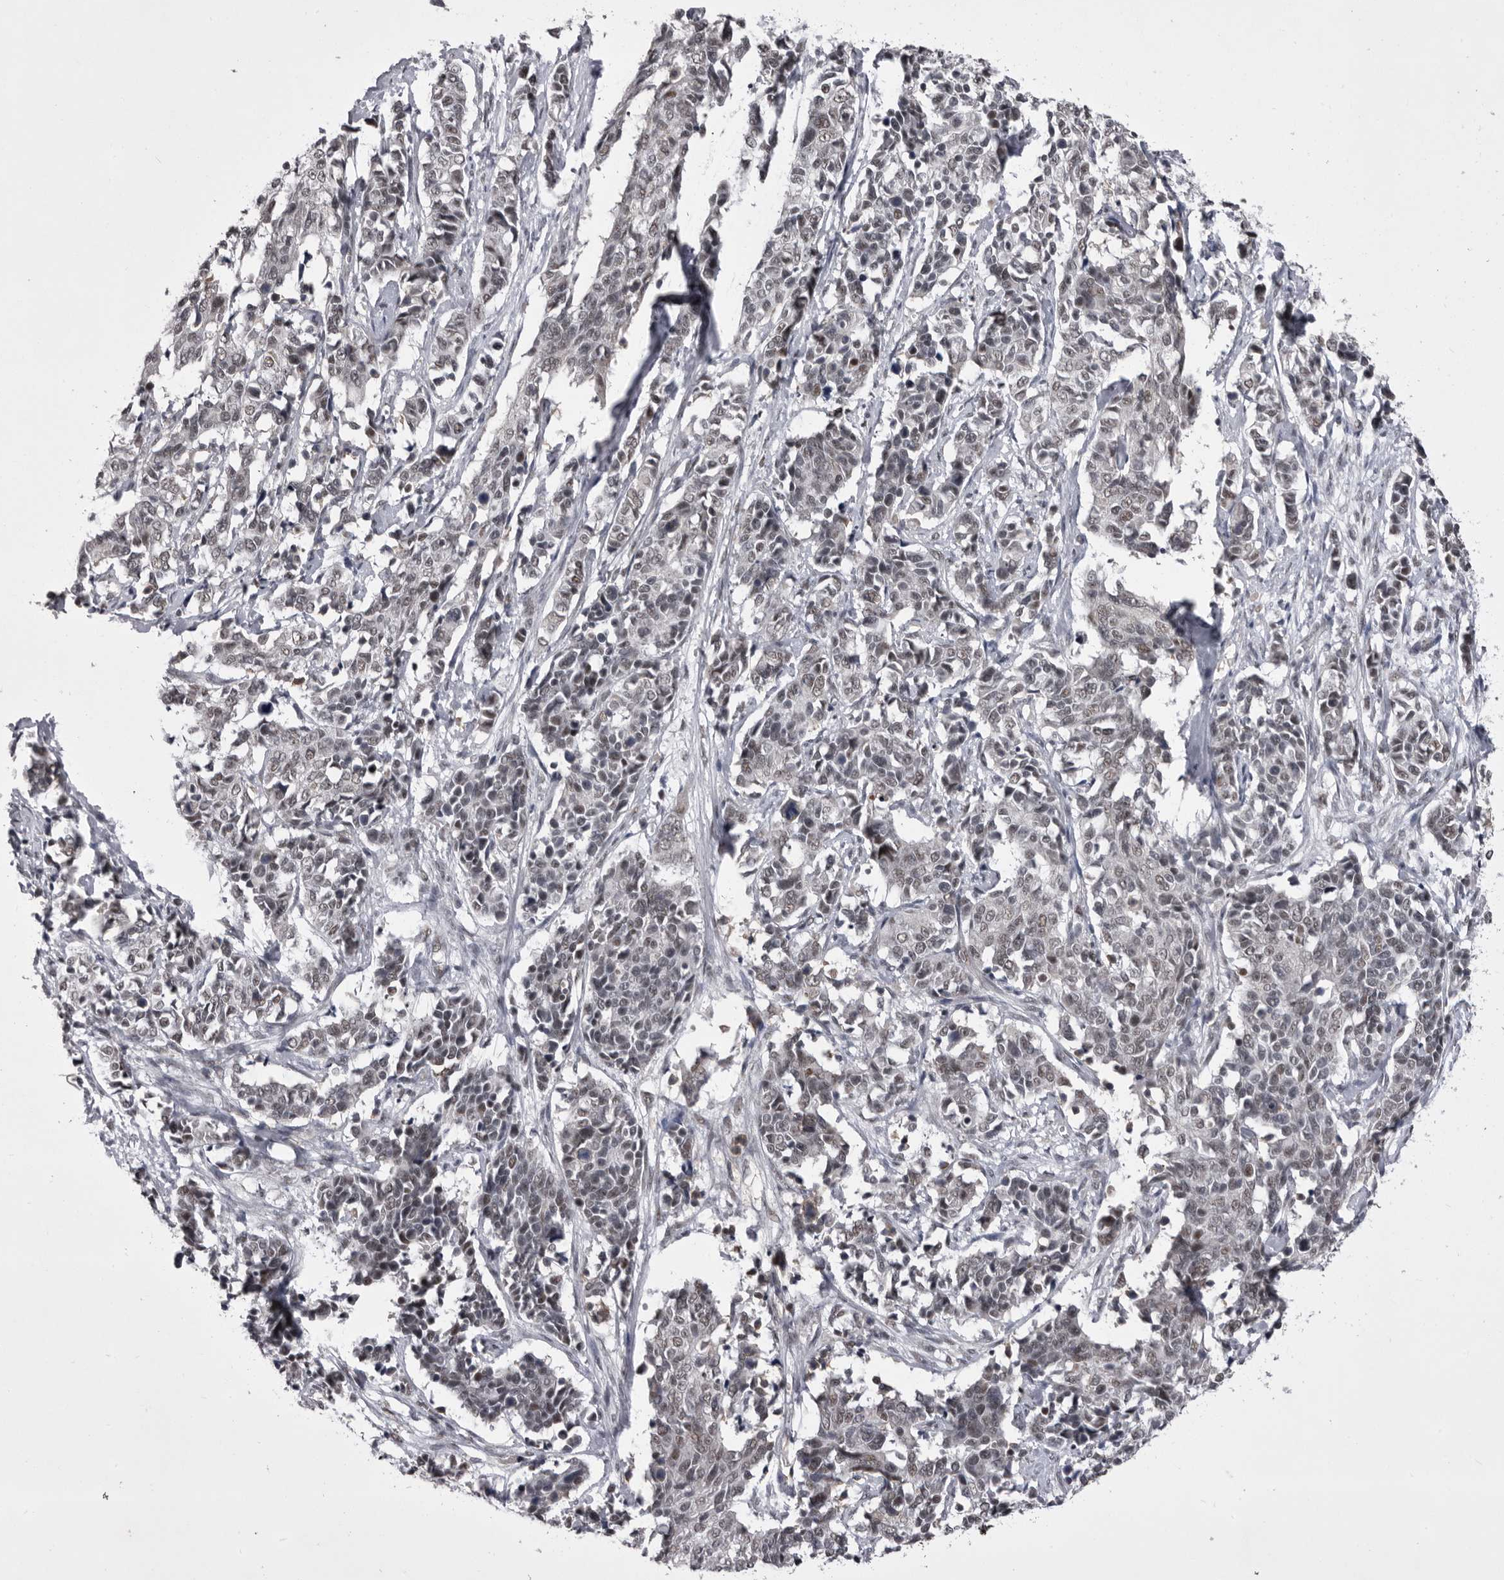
{"staining": {"intensity": "negative", "quantity": "none", "location": "none"}, "tissue": "cervical cancer", "cell_type": "Tumor cells", "image_type": "cancer", "snomed": [{"axis": "morphology", "description": "Normal tissue, NOS"}, {"axis": "morphology", "description": "Squamous cell carcinoma, NOS"}, {"axis": "topography", "description": "Cervix"}], "caption": "Immunohistochemistry (IHC) micrograph of neoplastic tissue: human squamous cell carcinoma (cervical) stained with DAB demonstrates no significant protein staining in tumor cells.", "gene": "PRPF3", "patient": {"sex": "female", "age": 35}}